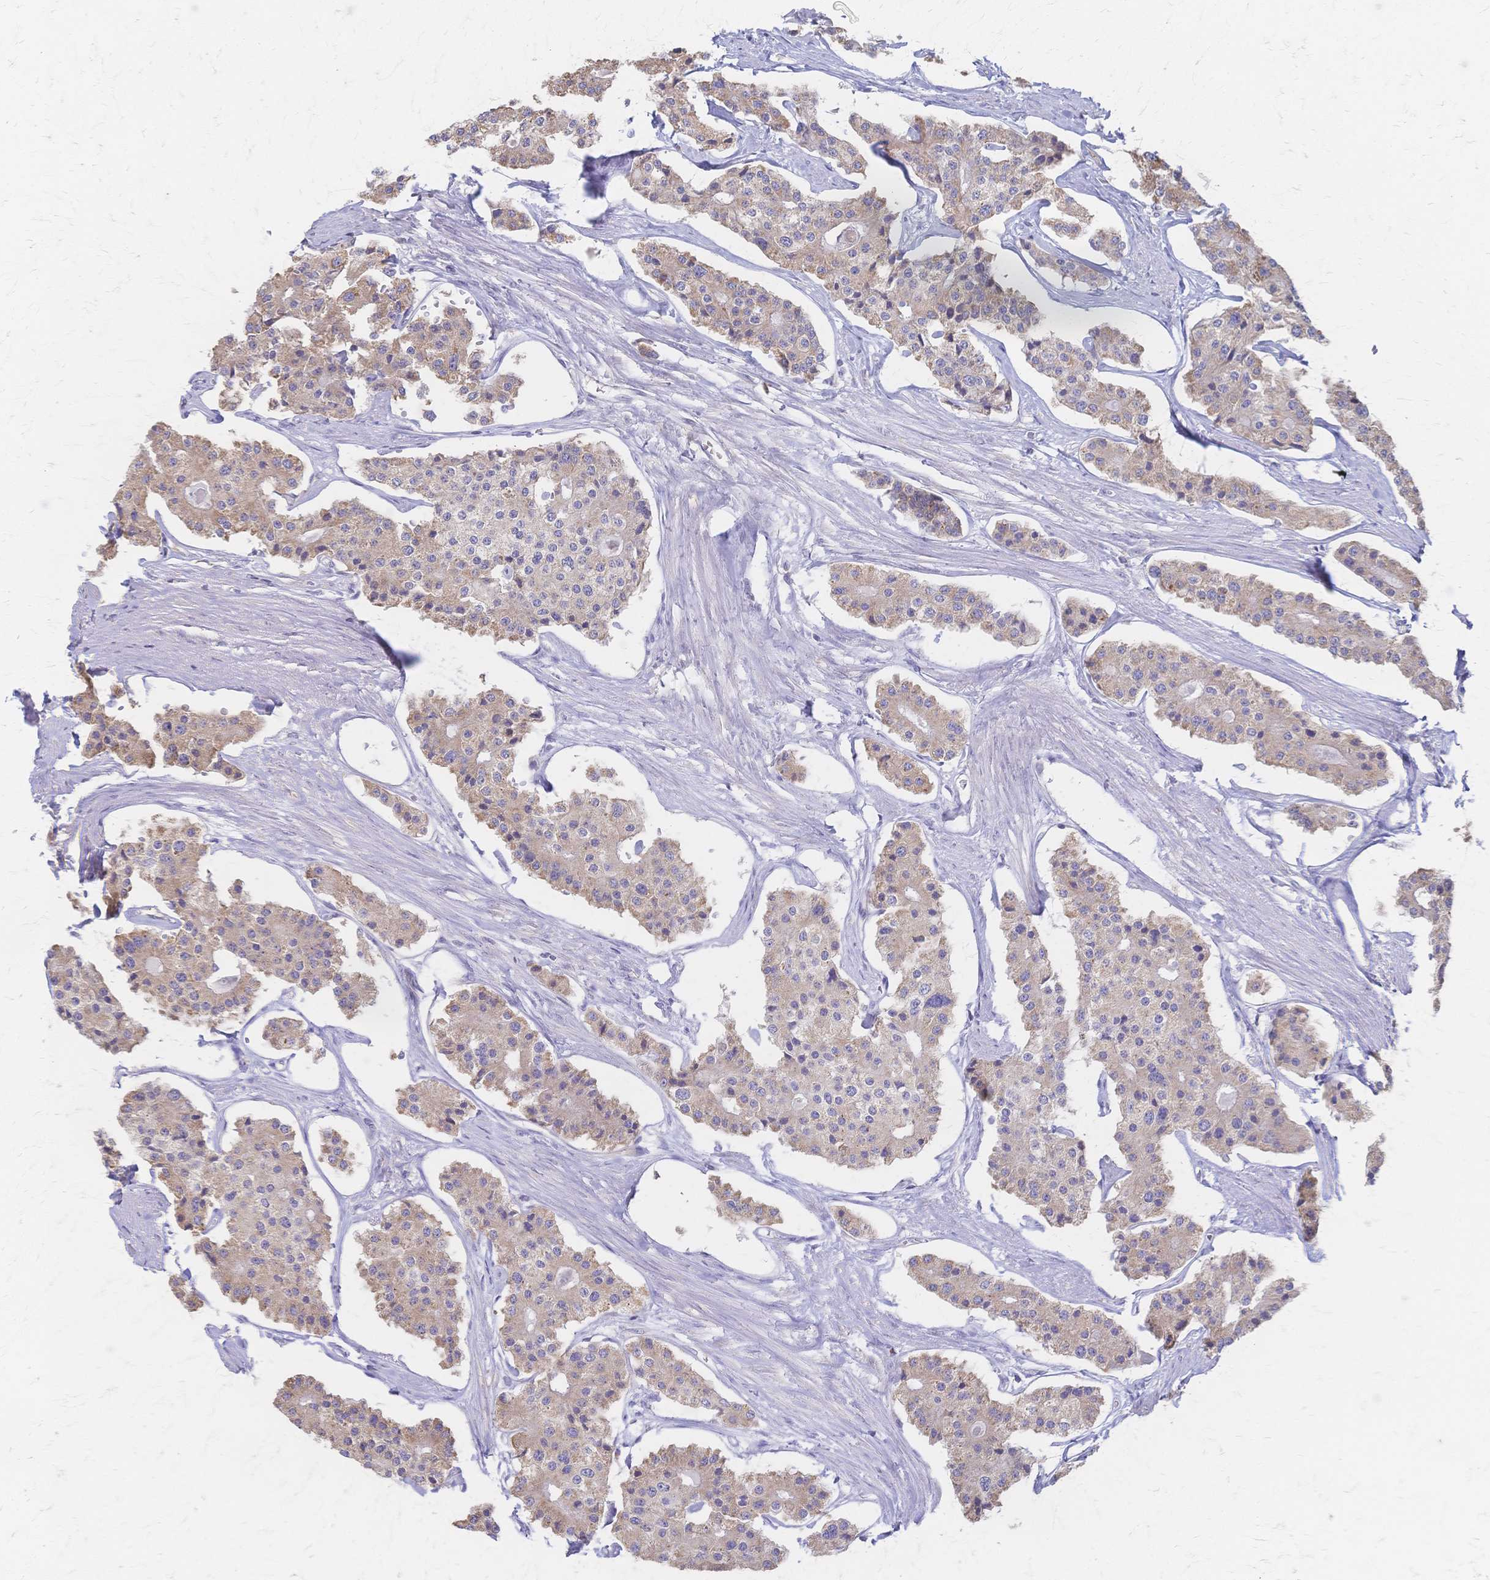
{"staining": {"intensity": "weak", "quantity": ">75%", "location": "cytoplasmic/membranous"}, "tissue": "carcinoid", "cell_type": "Tumor cells", "image_type": "cancer", "snomed": [{"axis": "morphology", "description": "Carcinoid, malignant, NOS"}, {"axis": "topography", "description": "Small intestine"}], "caption": "A histopathology image showing weak cytoplasmic/membranous staining in about >75% of tumor cells in carcinoid, as visualized by brown immunohistochemical staining.", "gene": "CYB5A", "patient": {"sex": "female", "age": 65}}